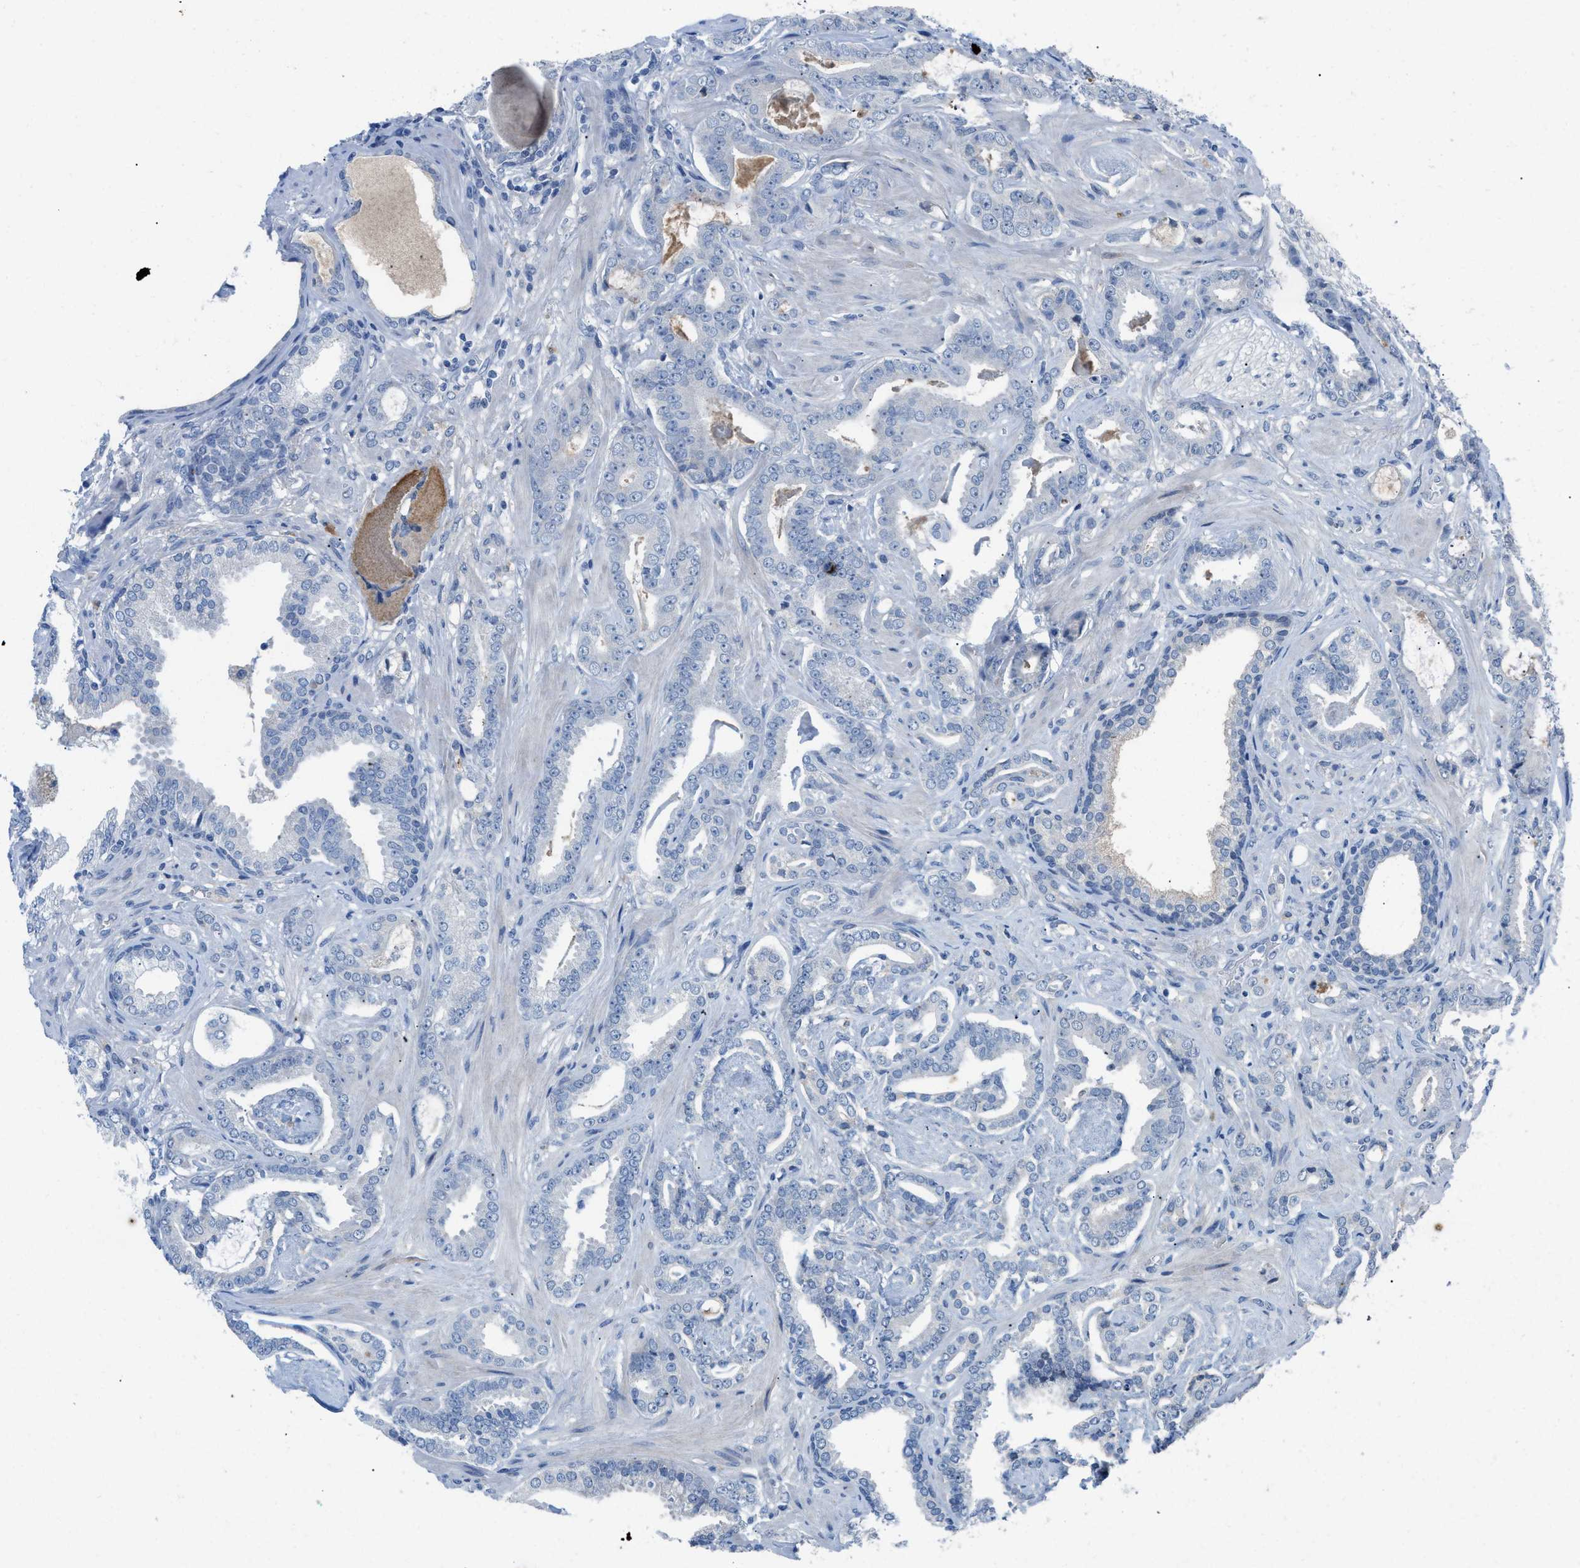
{"staining": {"intensity": "negative", "quantity": "none", "location": "none"}, "tissue": "prostate cancer", "cell_type": "Tumor cells", "image_type": "cancer", "snomed": [{"axis": "morphology", "description": "Adenocarcinoma, Low grade"}, {"axis": "topography", "description": "Prostate"}], "caption": "DAB (3,3'-diaminobenzidine) immunohistochemical staining of human prostate cancer (adenocarcinoma (low-grade)) displays no significant positivity in tumor cells.", "gene": "HPX", "patient": {"sex": "male", "age": 53}}